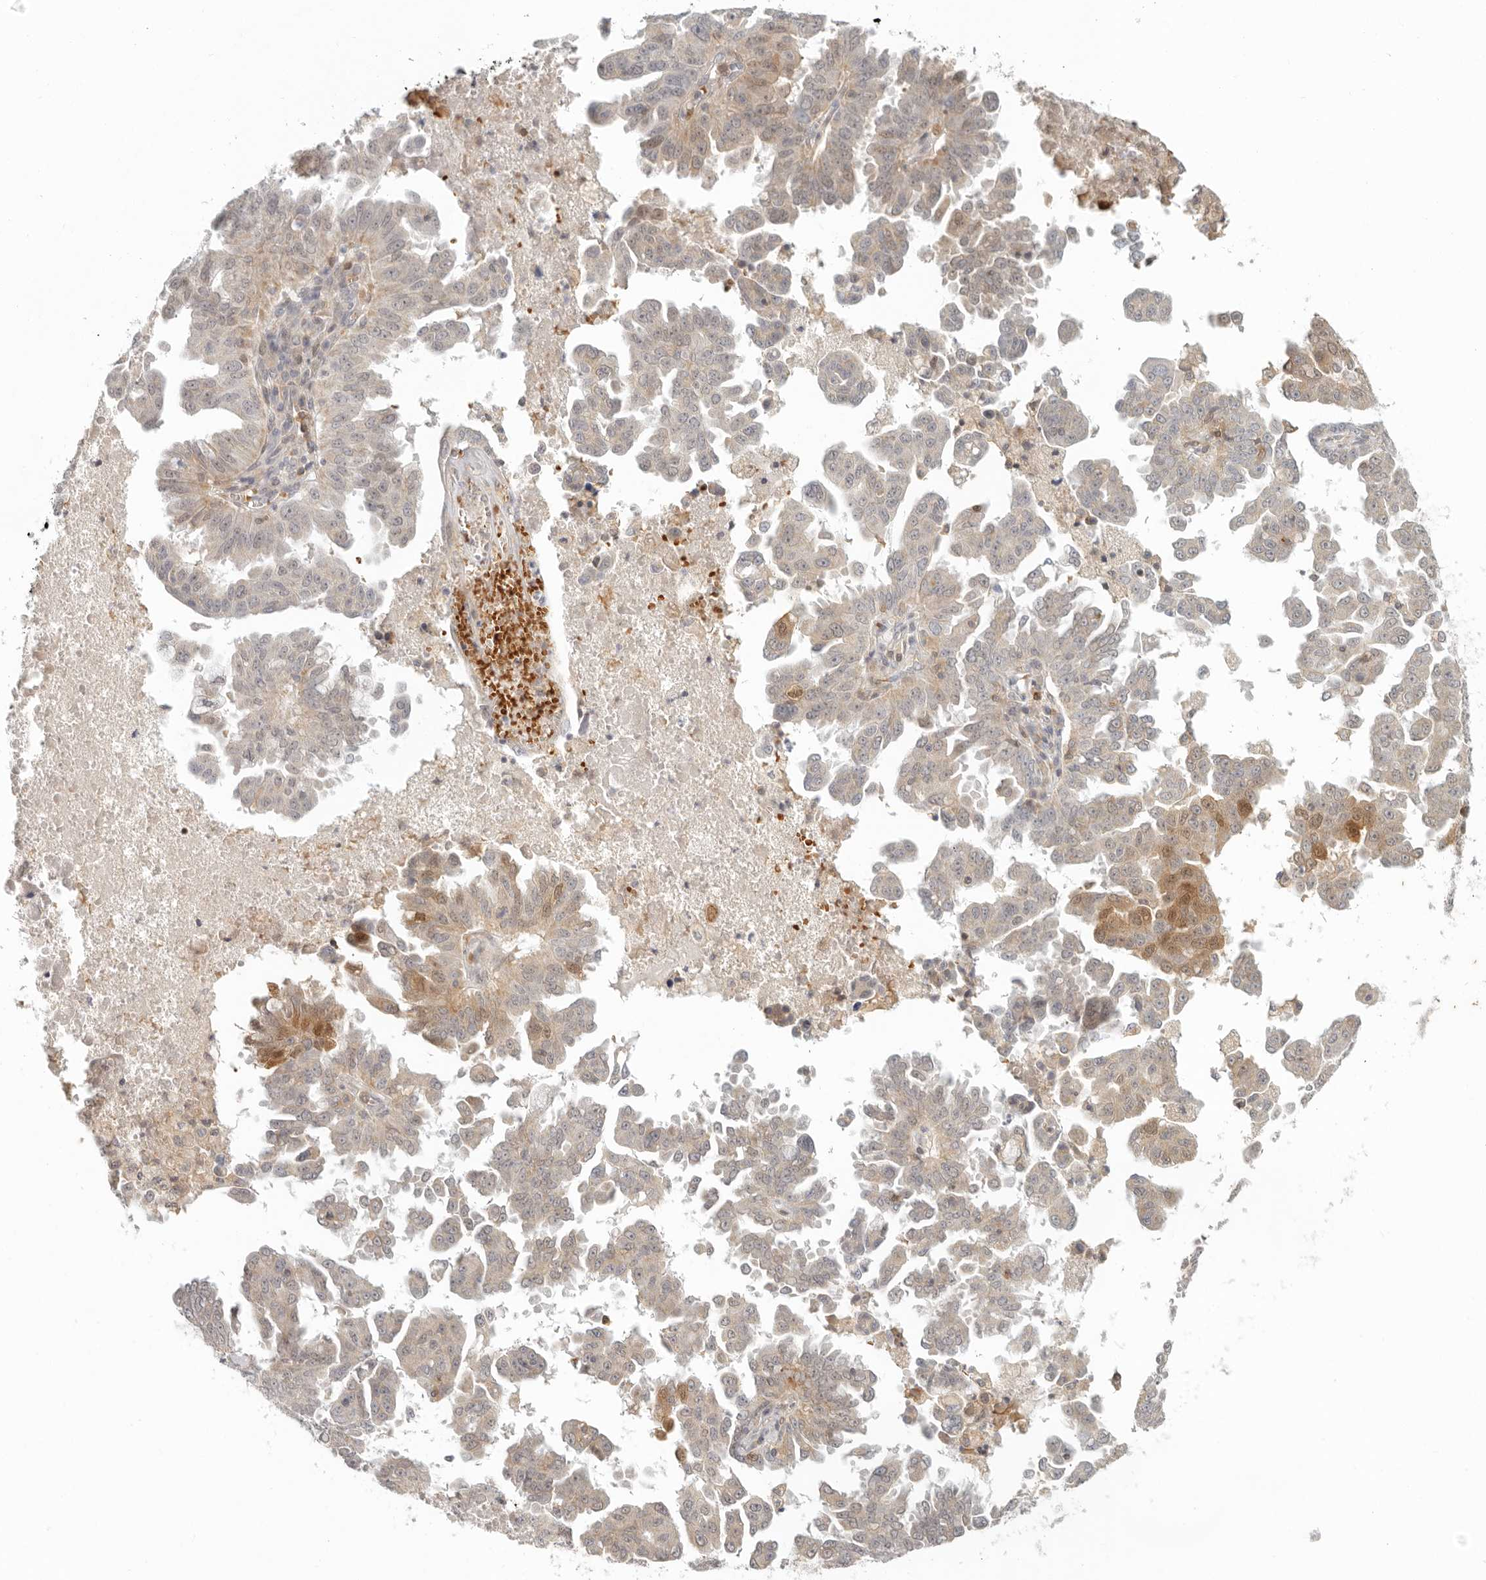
{"staining": {"intensity": "weak", "quantity": "25%-75%", "location": "cytoplasmic/membranous,nuclear"}, "tissue": "ovarian cancer", "cell_type": "Tumor cells", "image_type": "cancer", "snomed": [{"axis": "morphology", "description": "Carcinoma, endometroid"}, {"axis": "topography", "description": "Ovary"}], "caption": "Endometroid carcinoma (ovarian) stained with a protein marker demonstrates weak staining in tumor cells.", "gene": "AHDC1", "patient": {"sex": "female", "age": 62}}